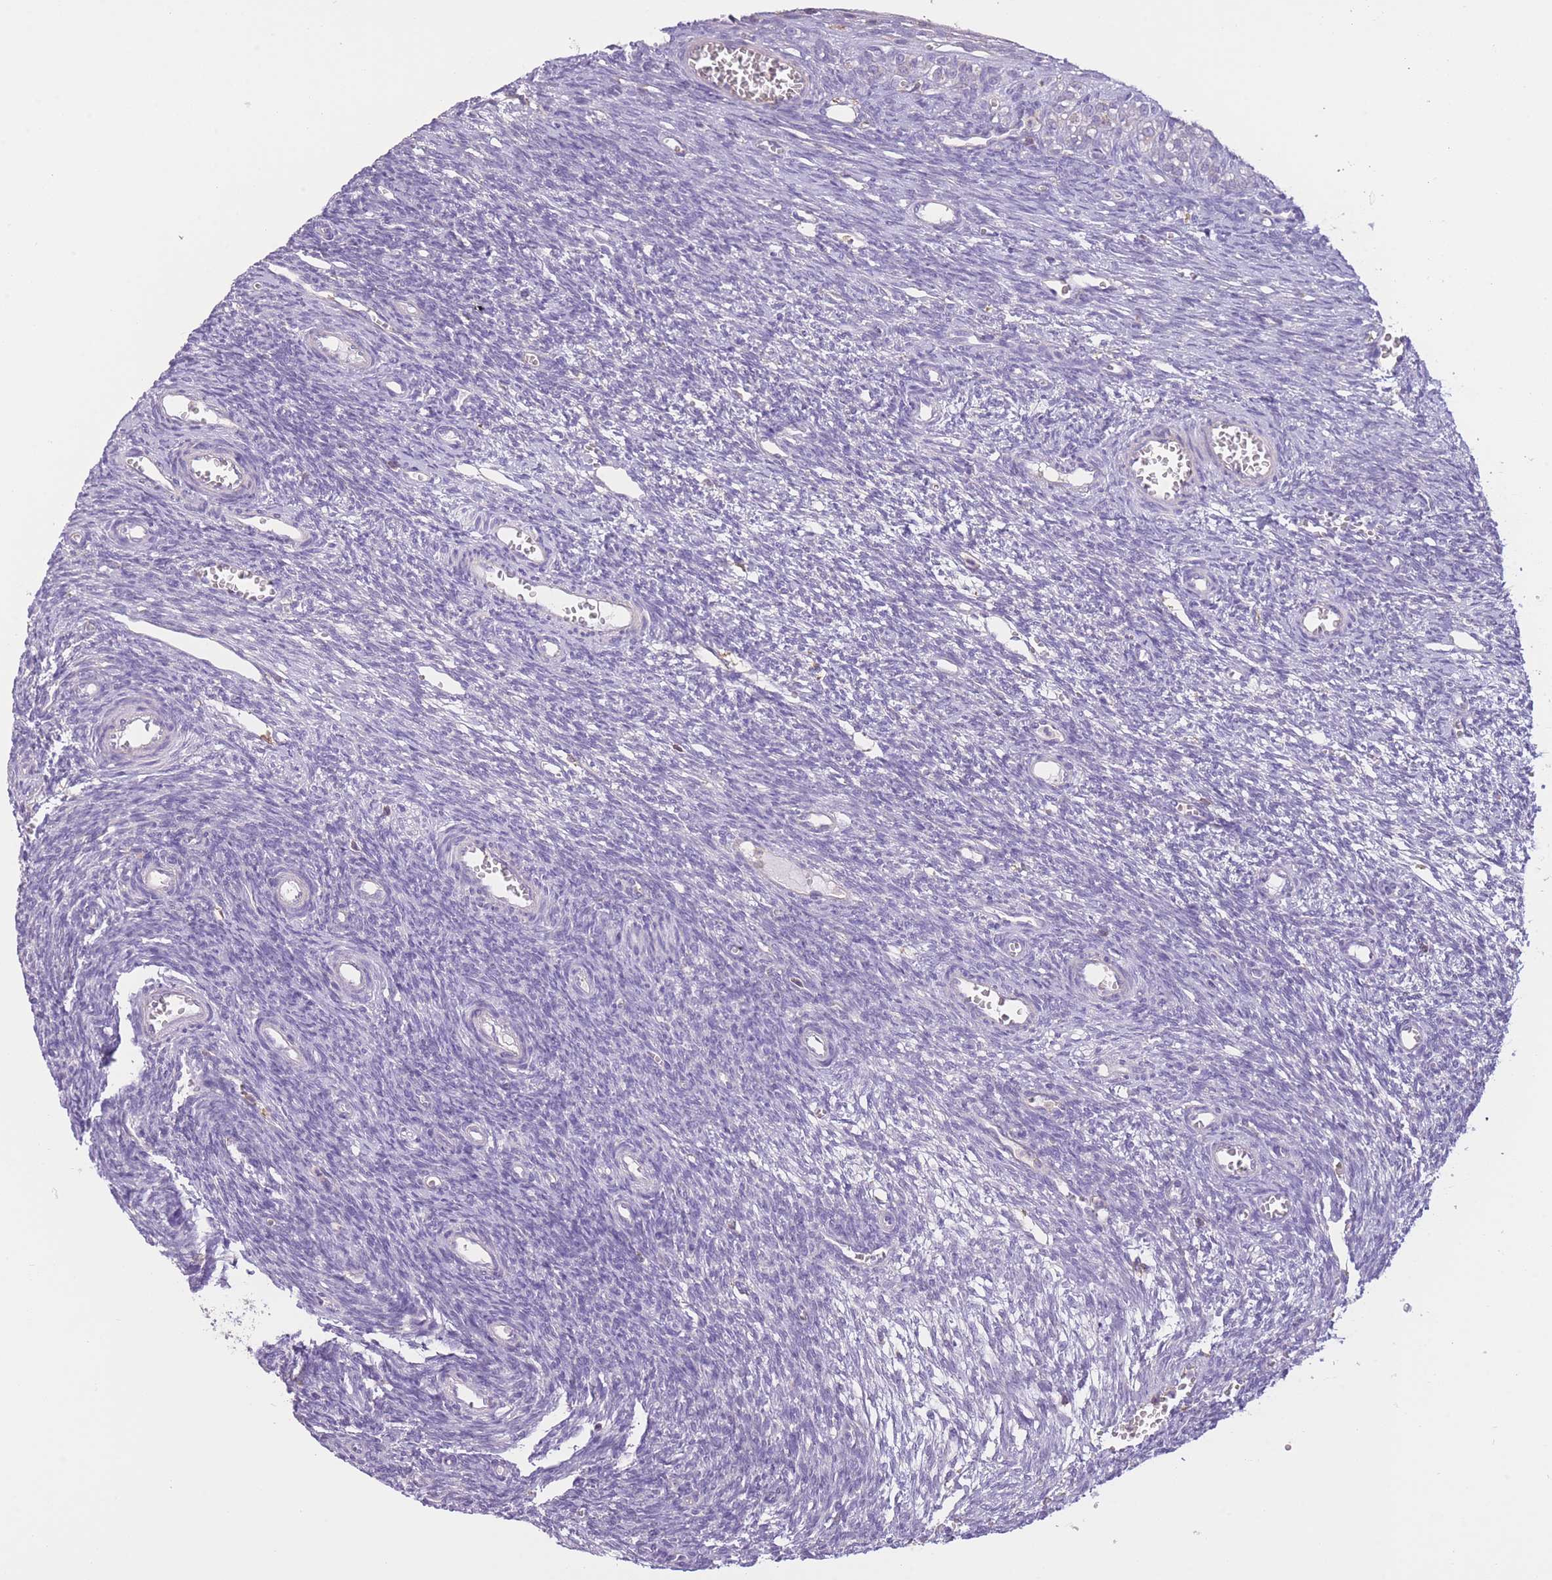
{"staining": {"intensity": "negative", "quantity": "none", "location": "none"}, "tissue": "ovary", "cell_type": "Ovarian stroma cells", "image_type": "normal", "snomed": [{"axis": "morphology", "description": "Normal tissue, NOS"}, {"axis": "topography", "description": "Ovary"}], "caption": "A high-resolution image shows IHC staining of benign ovary, which exhibits no significant expression in ovarian stroma cells.", "gene": "PDHA1", "patient": {"sex": "female", "age": 39}}